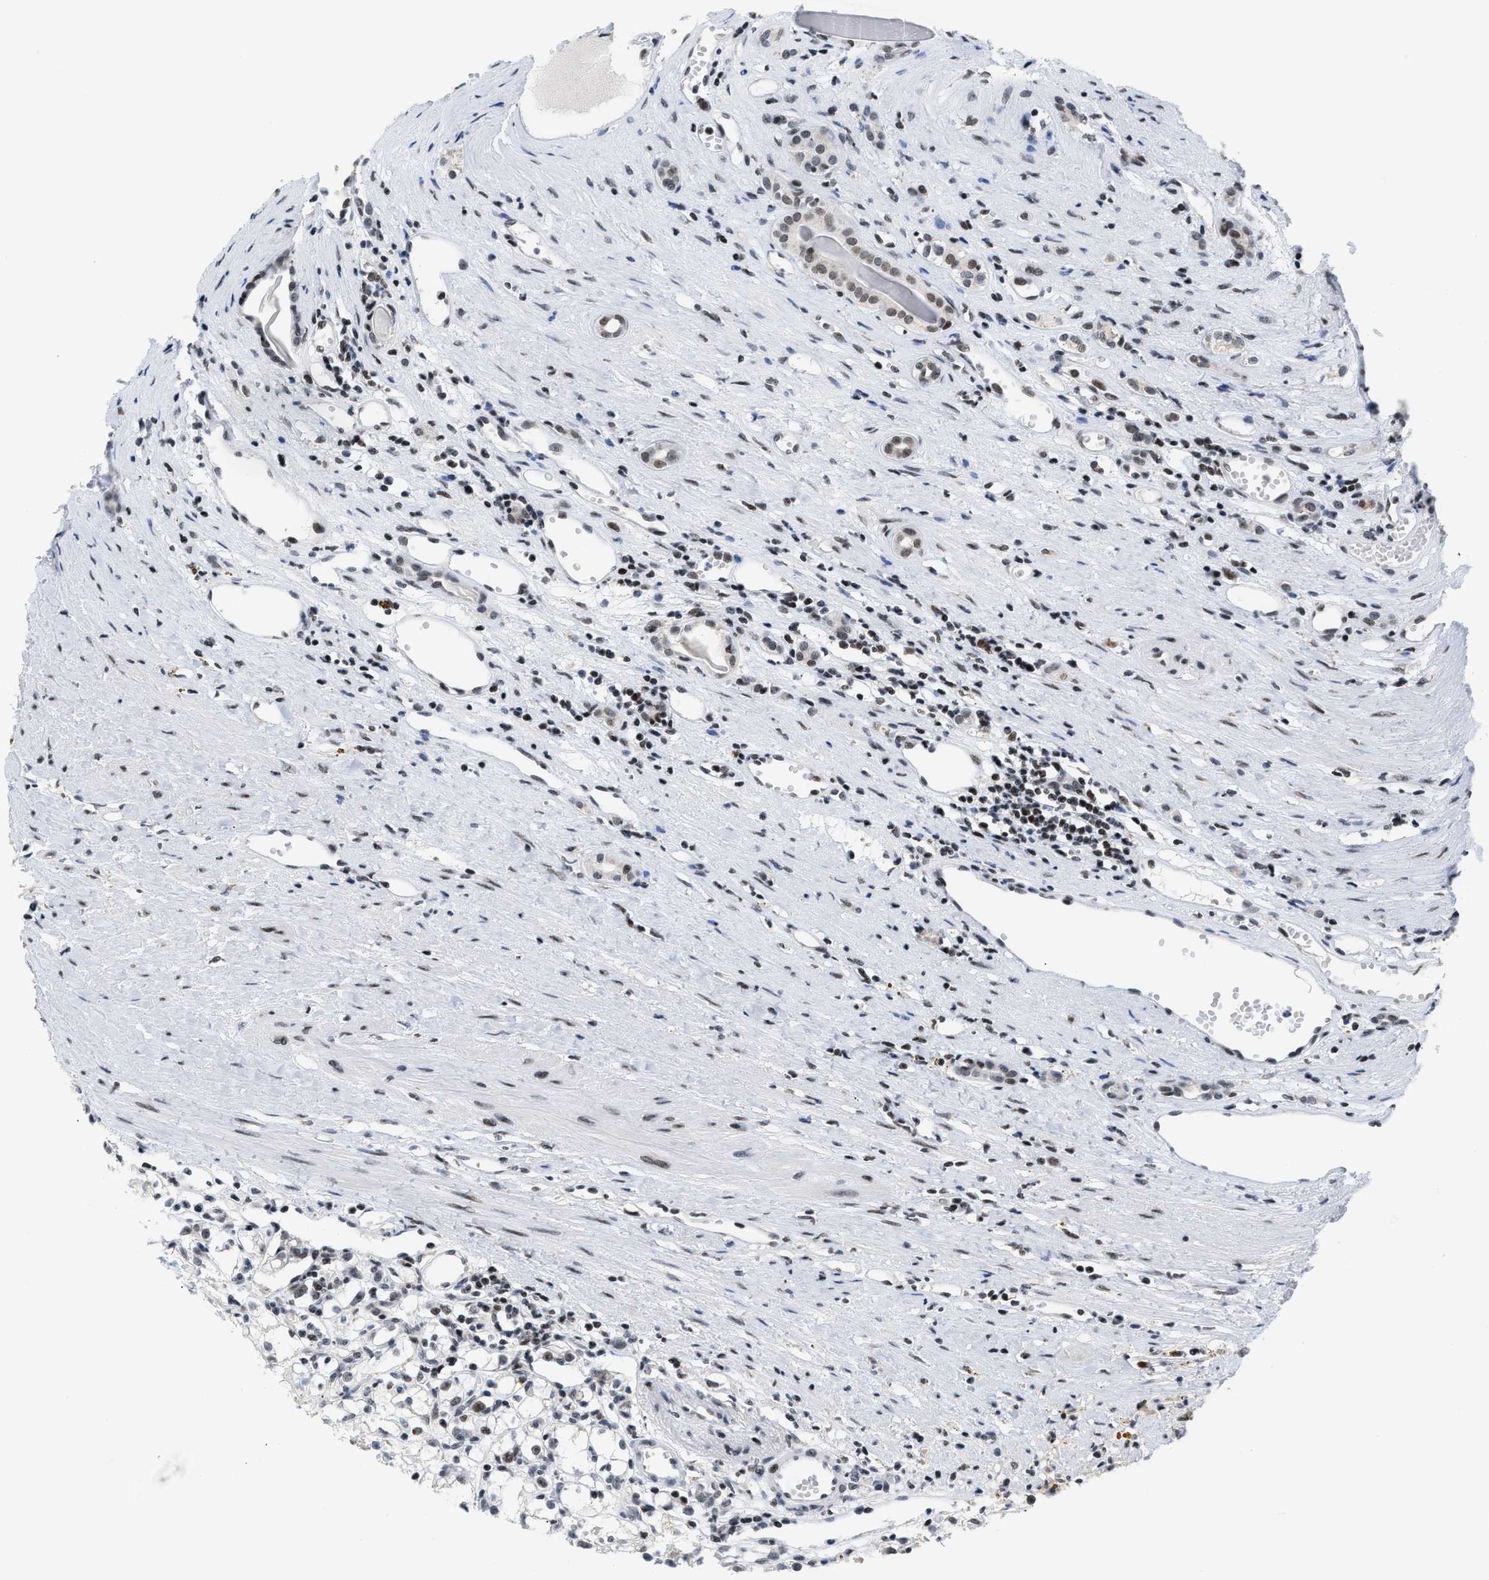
{"staining": {"intensity": "weak", "quantity": ">75%", "location": "nuclear"}, "tissue": "renal cancer", "cell_type": "Tumor cells", "image_type": "cancer", "snomed": [{"axis": "morphology", "description": "Adenocarcinoma, NOS"}, {"axis": "topography", "description": "Kidney"}], "caption": "Weak nuclear positivity for a protein is appreciated in about >75% of tumor cells of renal cancer using immunohistochemistry.", "gene": "TERF2IP", "patient": {"sex": "male", "age": 56}}